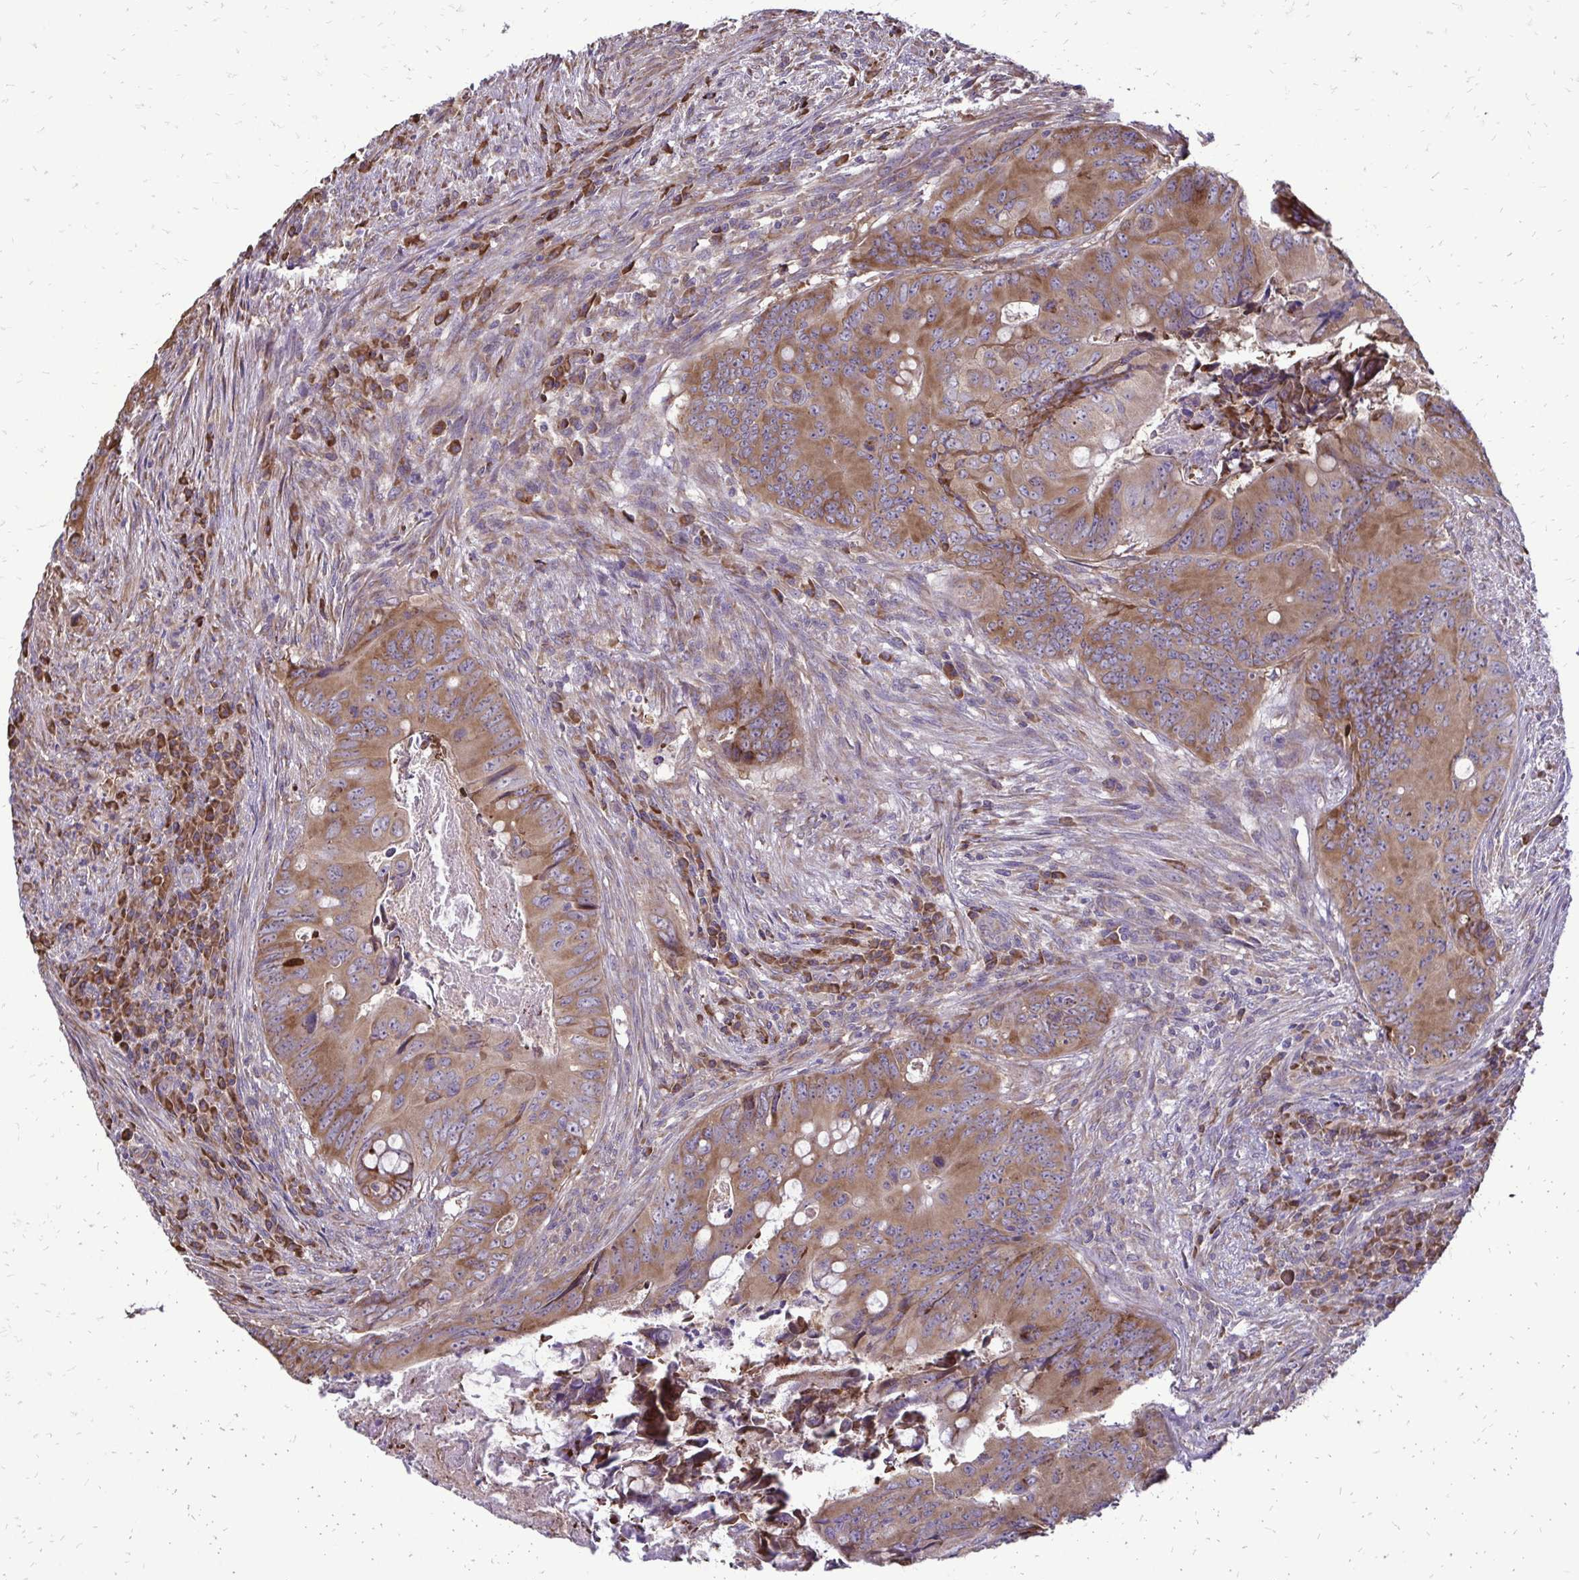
{"staining": {"intensity": "moderate", "quantity": ">75%", "location": "cytoplasmic/membranous"}, "tissue": "colorectal cancer", "cell_type": "Tumor cells", "image_type": "cancer", "snomed": [{"axis": "morphology", "description": "Adenocarcinoma, NOS"}, {"axis": "topography", "description": "Colon"}], "caption": "Immunohistochemical staining of colorectal adenocarcinoma shows medium levels of moderate cytoplasmic/membranous protein expression in approximately >75% of tumor cells.", "gene": "RPS3", "patient": {"sex": "female", "age": 74}}